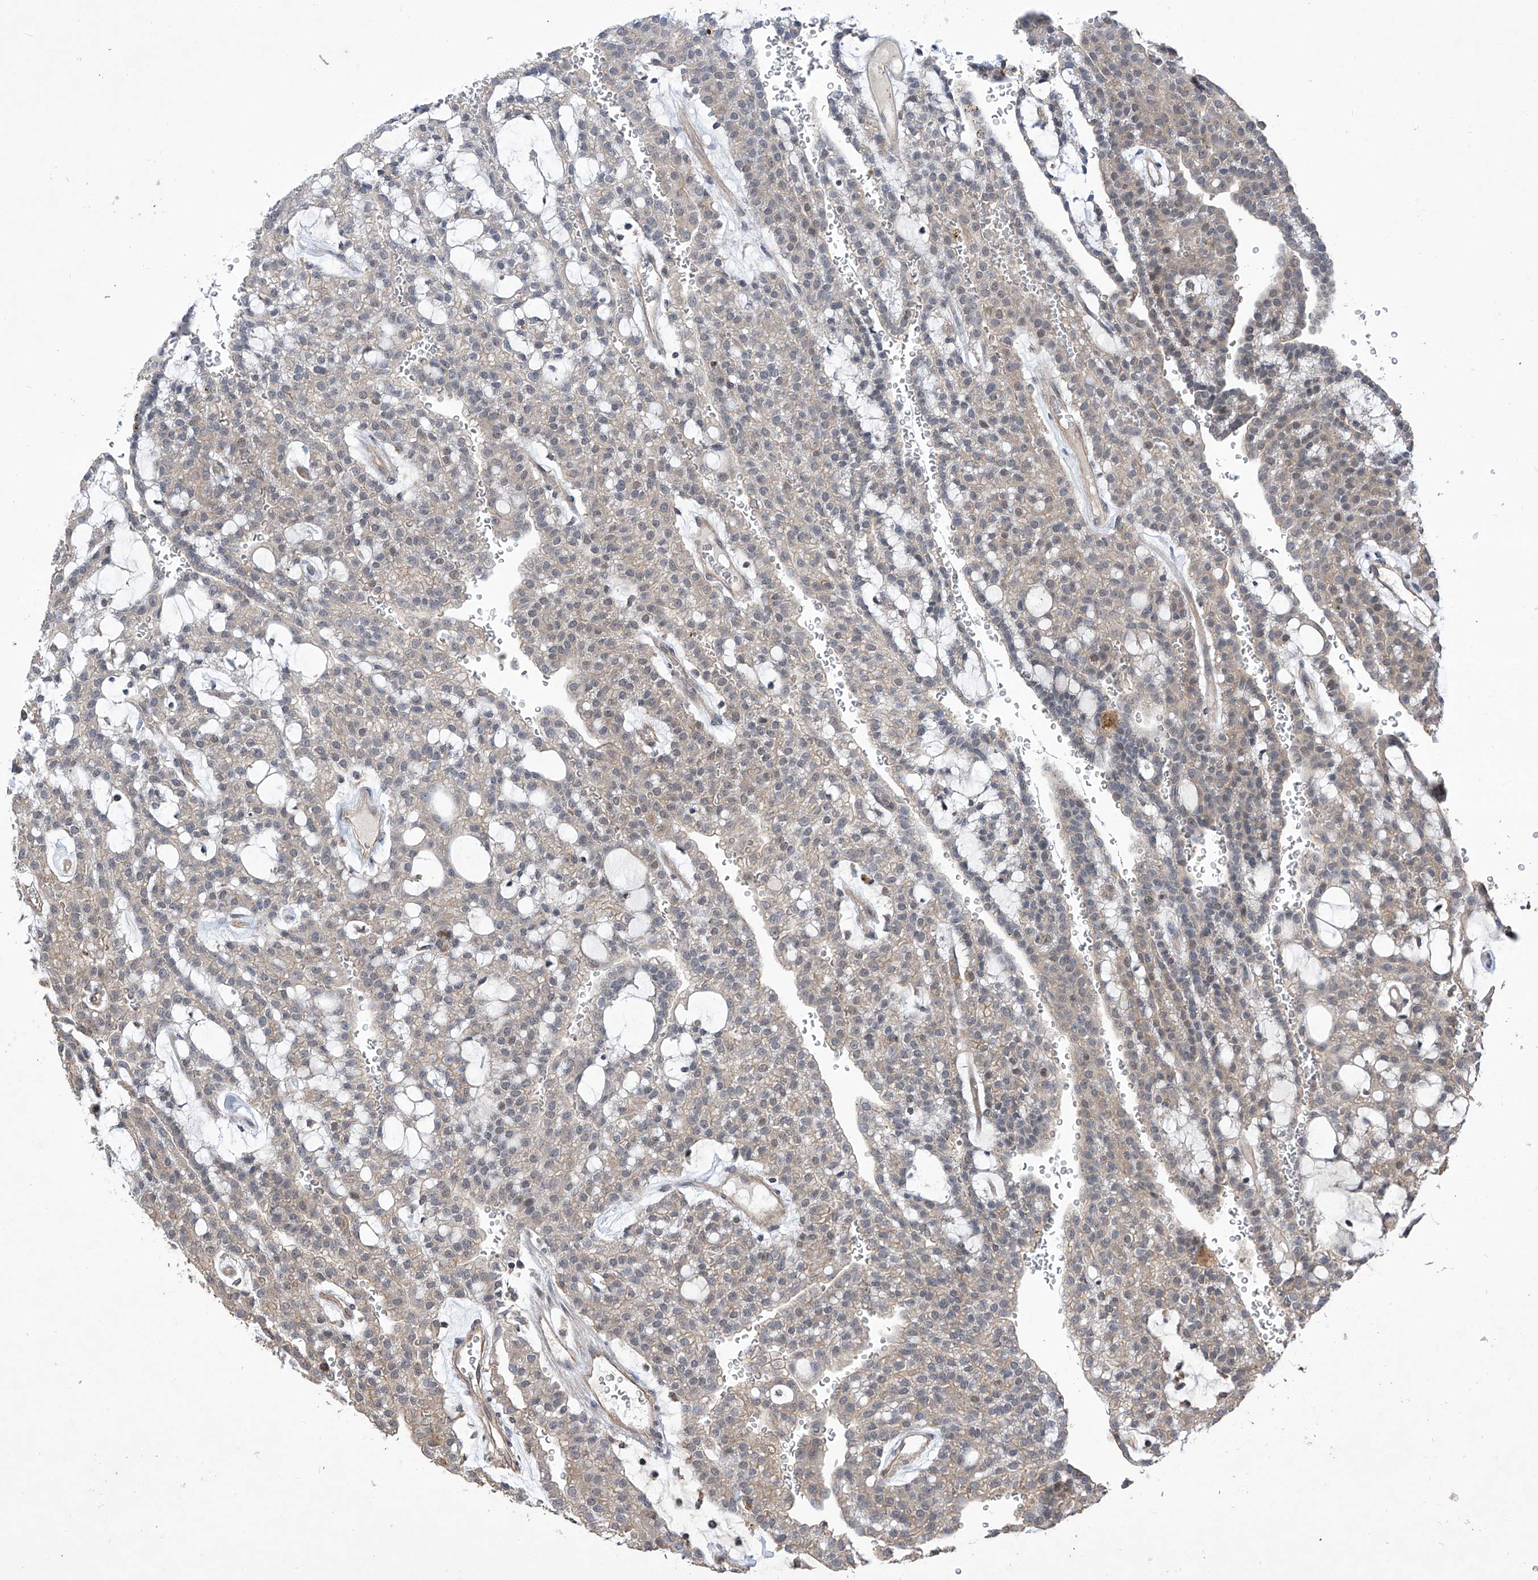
{"staining": {"intensity": "weak", "quantity": "<25%", "location": "cytoplasmic/membranous"}, "tissue": "renal cancer", "cell_type": "Tumor cells", "image_type": "cancer", "snomed": [{"axis": "morphology", "description": "Adenocarcinoma, NOS"}, {"axis": "topography", "description": "Kidney"}], "caption": "Renal cancer was stained to show a protein in brown. There is no significant staining in tumor cells.", "gene": "KIFC2", "patient": {"sex": "male", "age": 63}}